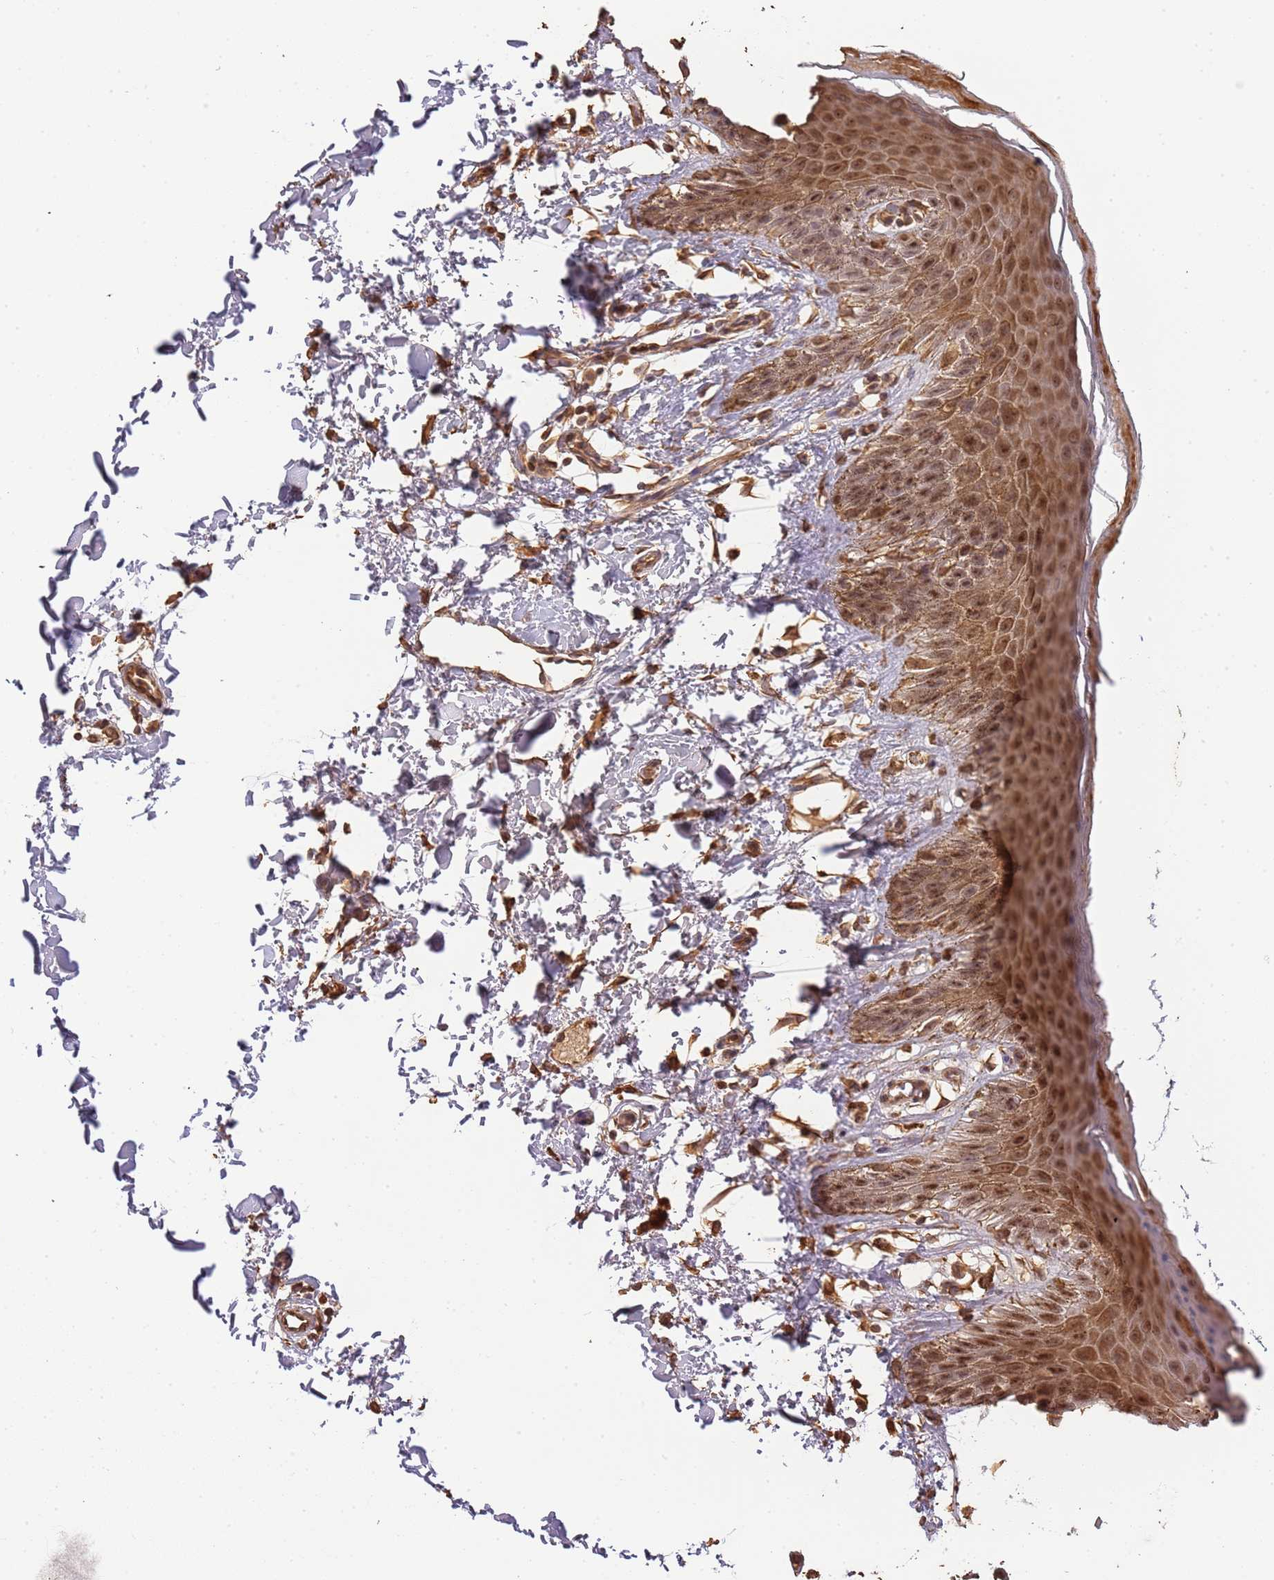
{"staining": {"intensity": "strong", "quantity": ">75%", "location": "cytoplasmic/membranous,nuclear"}, "tissue": "skin", "cell_type": "Epidermal cells", "image_type": "normal", "snomed": [{"axis": "morphology", "description": "Normal tissue, NOS"}, {"axis": "topography", "description": "Anal"}], "caption": "Normal skin was stained to show a protein in brown. There is high levels of strong cytoplasmic/membranous,nuclear expression in approximately >75% of epidermal cells. (brown staining indicates protein expression, while blue staining denotes nuclei).", "gene": "SURF2", "patient": {"sex": "male", "age": 44}}